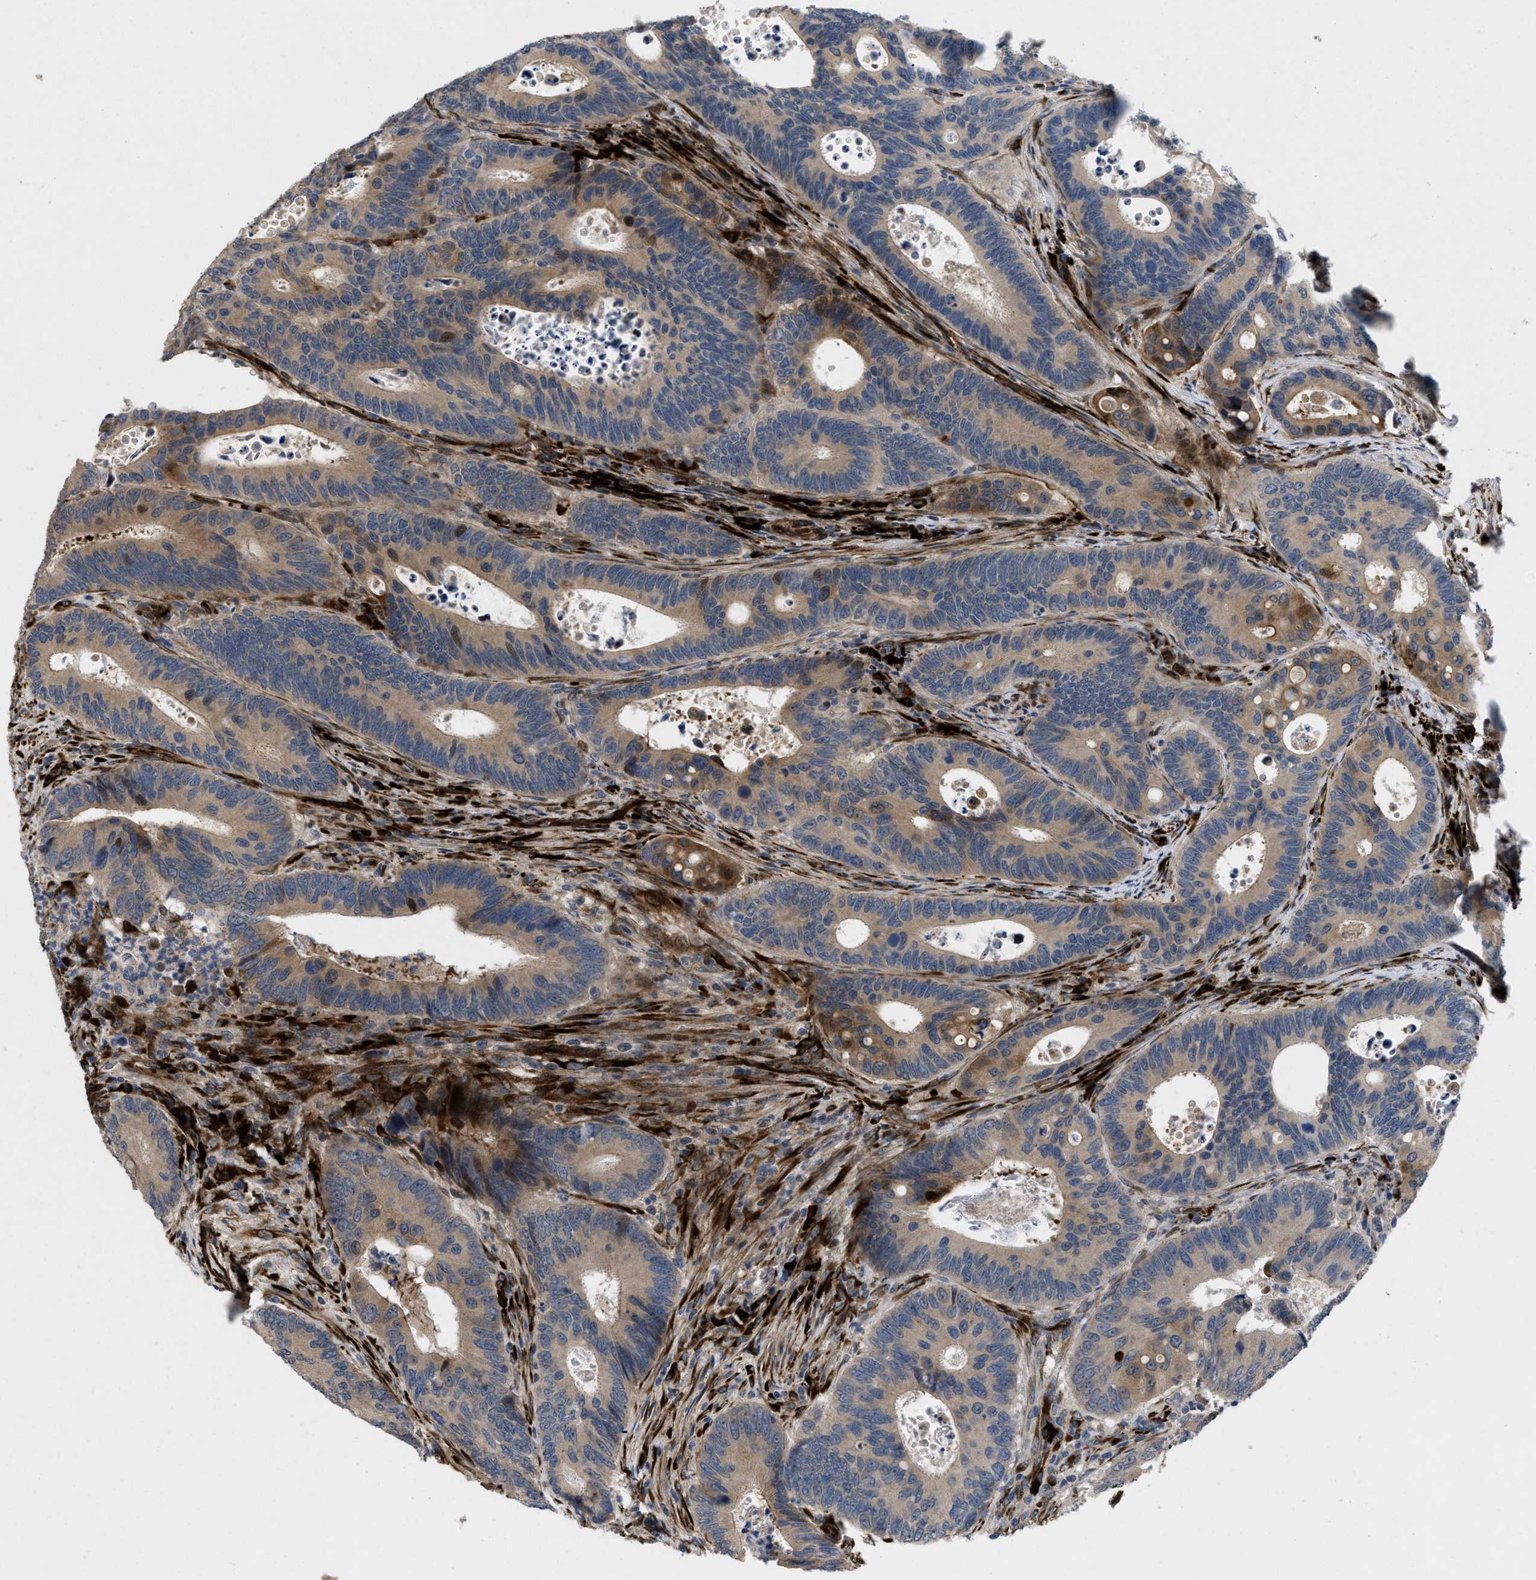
{"staining": {"intensity": "moderate", "quantity": "25%-75%", "location": "cytoplasmic/membranous,nuclear"}, "tissue": "colorectal cancer", "cell_type": "Tumor cells", "image_type": "cancer", "snomed": [{"axis": "morphology", "description": "Inflammation, NOS"}, {"axis": "morphology", "description": "Adenocarcinoma, NOS"}, {"axis": "topography", "description": "Colon"}], "caption": "Tumor cells show medium levels of moderate cytoplasmic/membranous and nuclear staining in approximately 25%-75% of cells in colorectal adenocarcinoma.", "gene": "HSPA12B", "patient": {"sex": "male", "age": 72}}